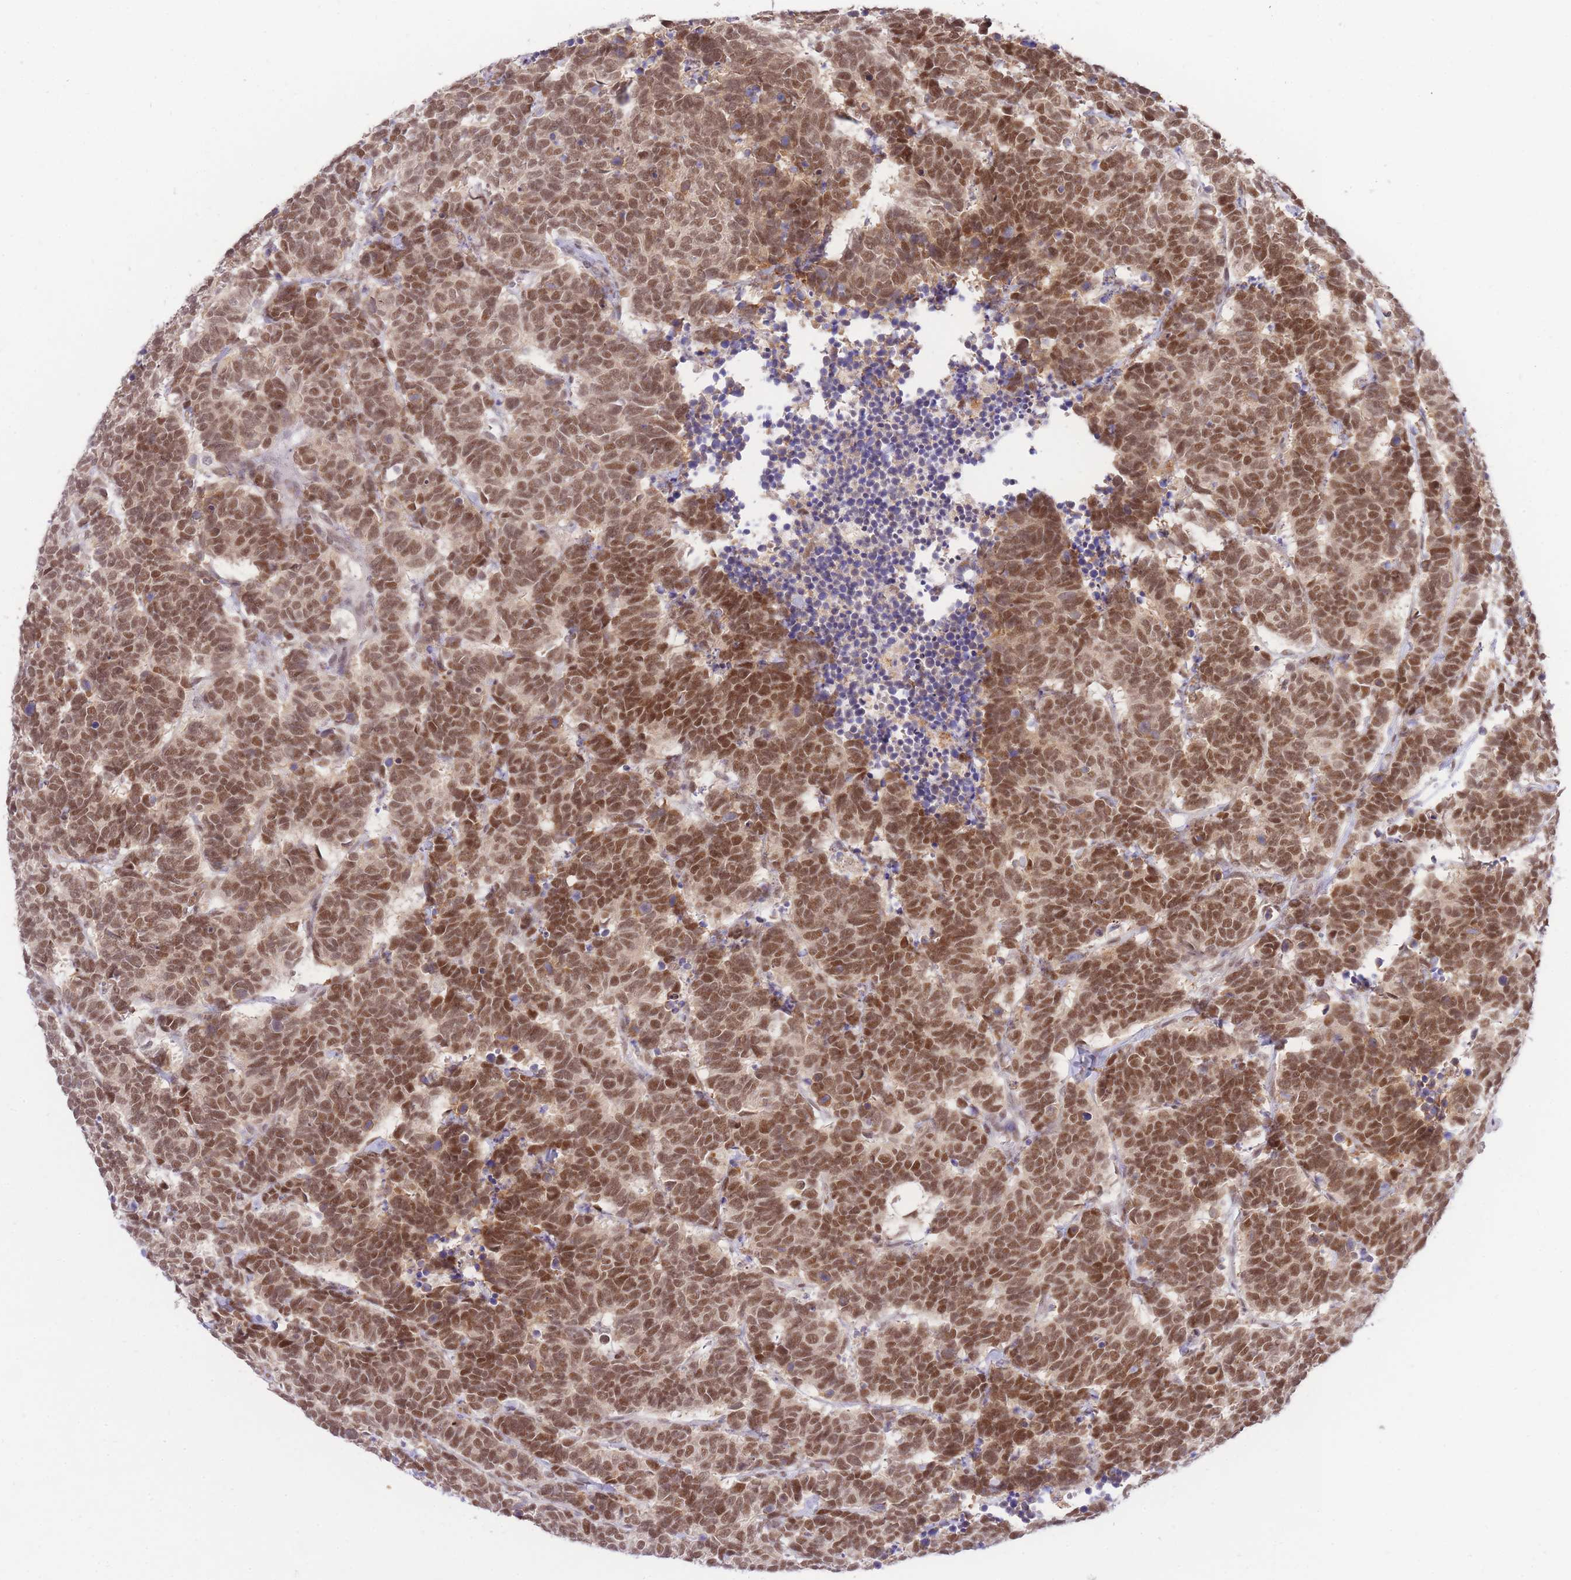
{"staining": {"intensity": "moderate", "quantity": ">75%", "location": "nuclear"}, "tissue": "carcinoid", "cell_type": "Tumor cells", "image_type": "cancer", "snomed": [{"axis": "morphology", "description": "Carcinoma, NOS"}, {"axis": "morphology", "description": "Carcinoid, malignant, NOS"}, {"axis": "topography", "description": "Urinary bladder"}], "caption": "Protein expression analysis of human carcinoma reveals moderate nuclear expression in approximately >75% of tumor cells.", "gene": "UBXN7", "patient": {"sex": "male", "age": 57}}